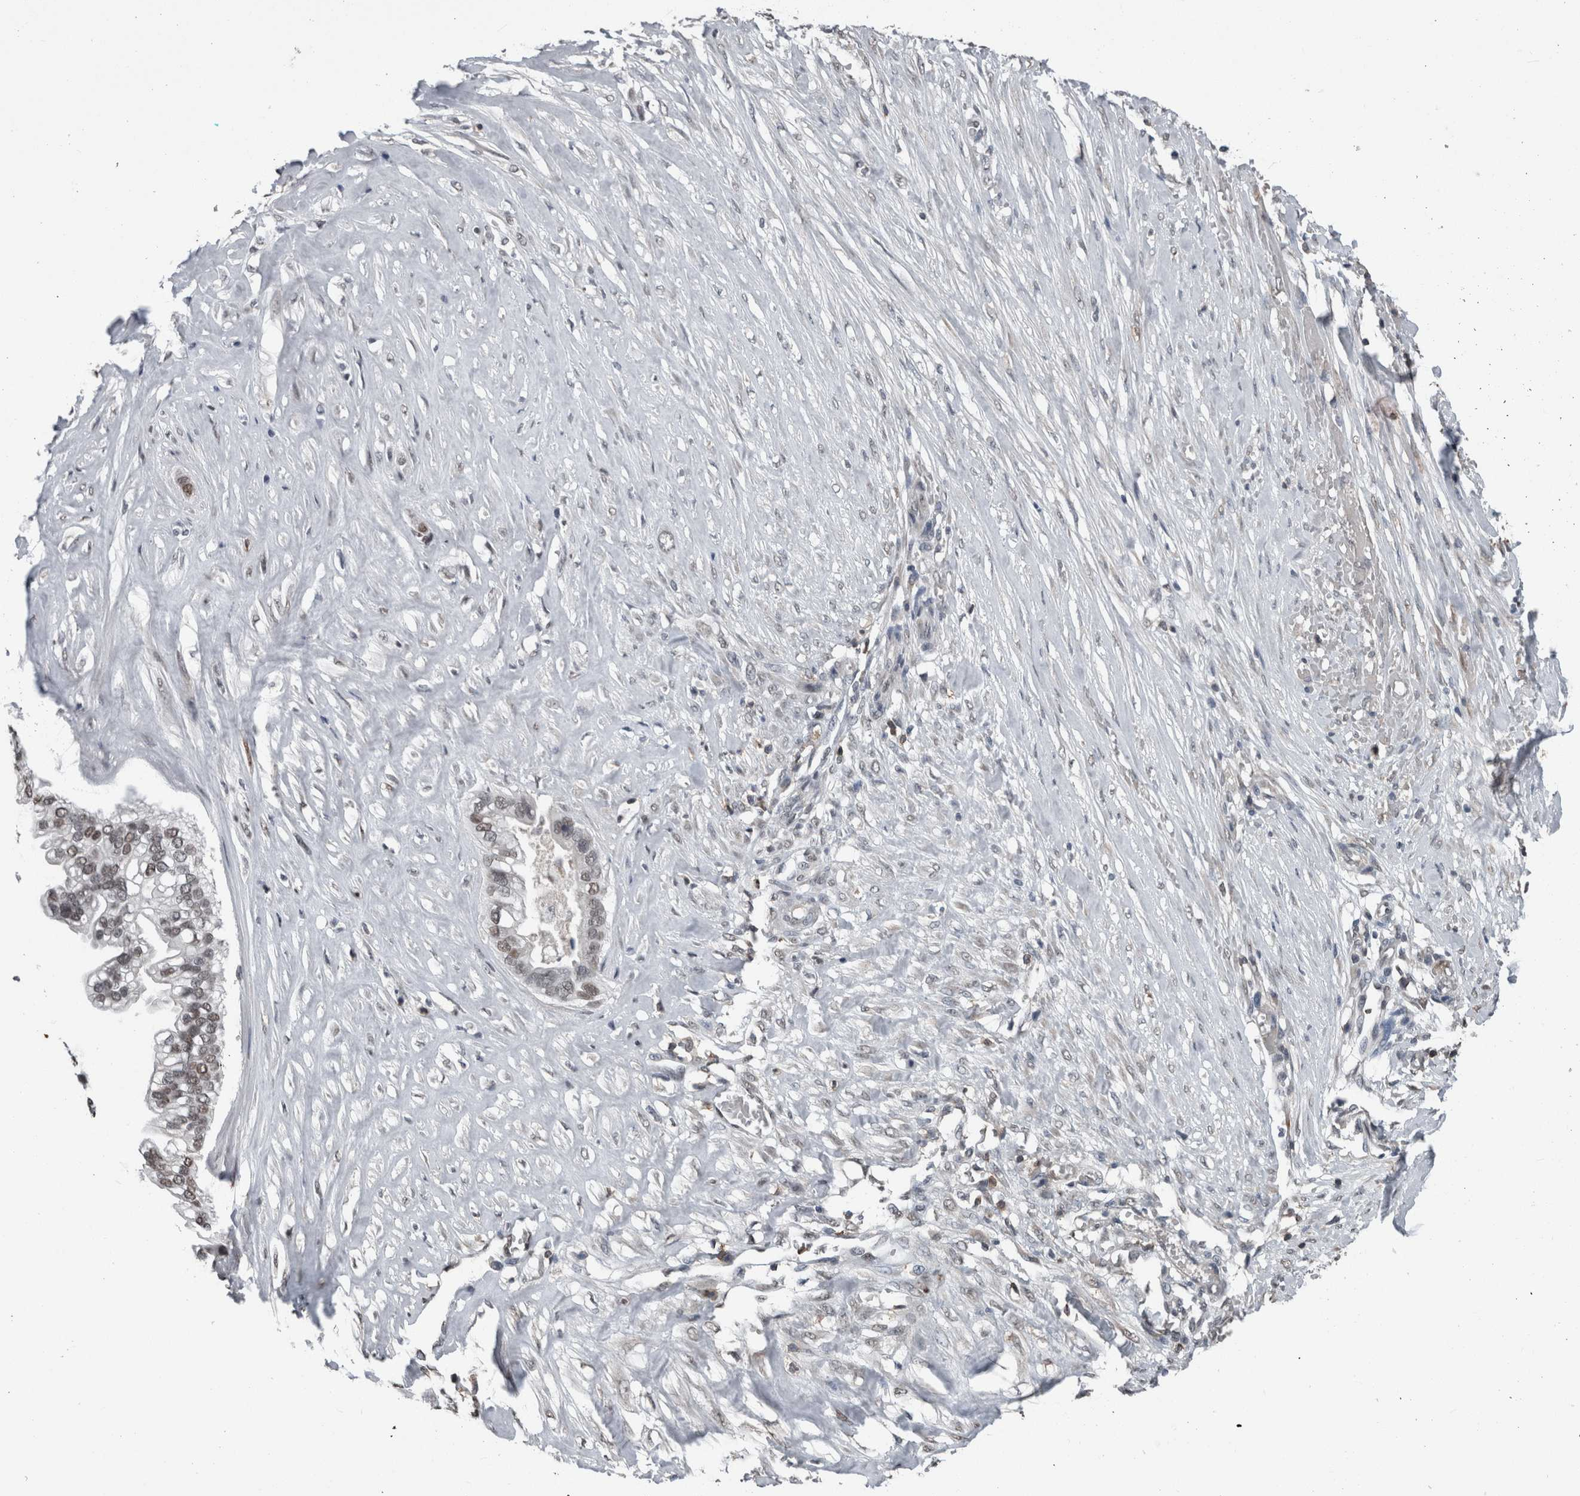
{"staining": {"intensity": "weak", "quantity": ">75%", "location": "nuclear"}, "tissue": "ovarian cancer", "cell_type": "Tumor cells", "image_type": "cancer", "snomed": [{"axis": "morphology", "description": "Cystadenocarcinoma, mucinous, NOS"}, {"axis": "topography", "description": "Ovary"}], "caption": "Human ovarian cancer stained for a protein (brown) shows weak nuclear positive staining in approximately >75% of tumor cells.", "gene": "MAFF", "patient": {"sex": "female", "age": 80}}